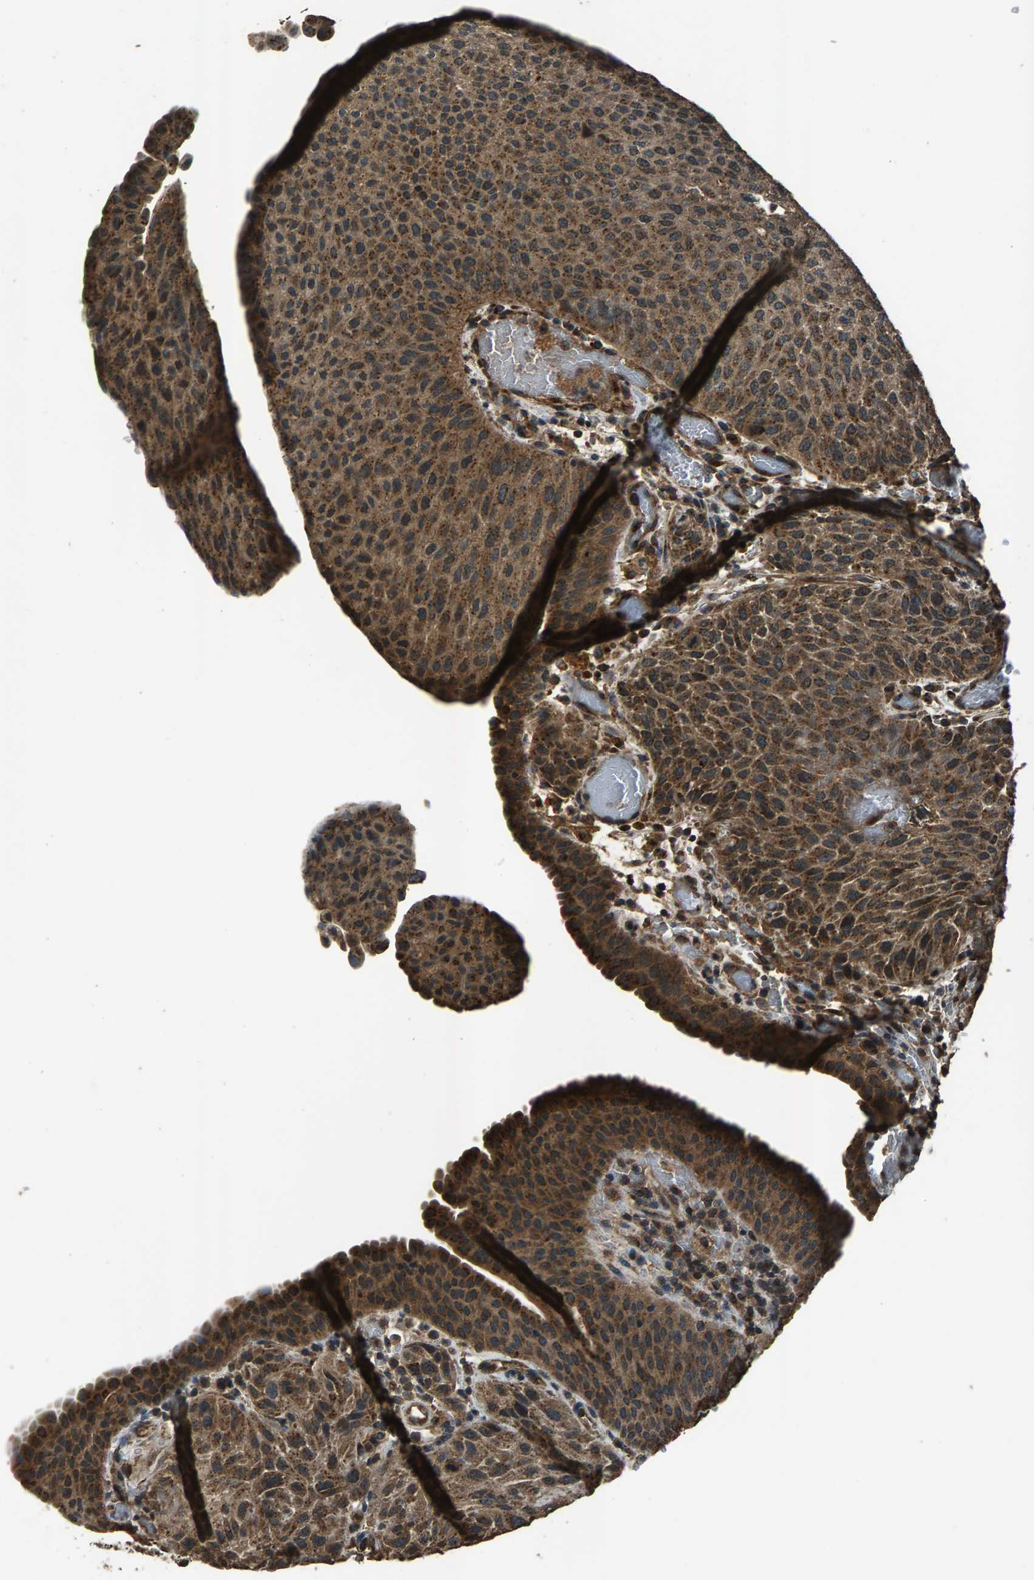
{"staining": {"intensity": "strong", "quantity": ">75%", "location": "cytoplasmic/membranous"}, "tissue": "urothelial cancer", "cell_type": "Tumor cells", "image_type": "cancer", "snomed": [{"axis": "morphology", "description": "Urothelial carcinoma, Low grade"}, {"axis": "morphology", "description": "Urothelial carcinoma, High grade"}, {"axis": "topography", "description": "Urinary bladder"}], "caption": "Tumor cells reveal strong cytoplasmic/membranous staining in approximately >75% of cells in urothelial carcinoma (high-grade).", "gene": "SLC38A10", "patient": {"sex": "male", "age": 35}}